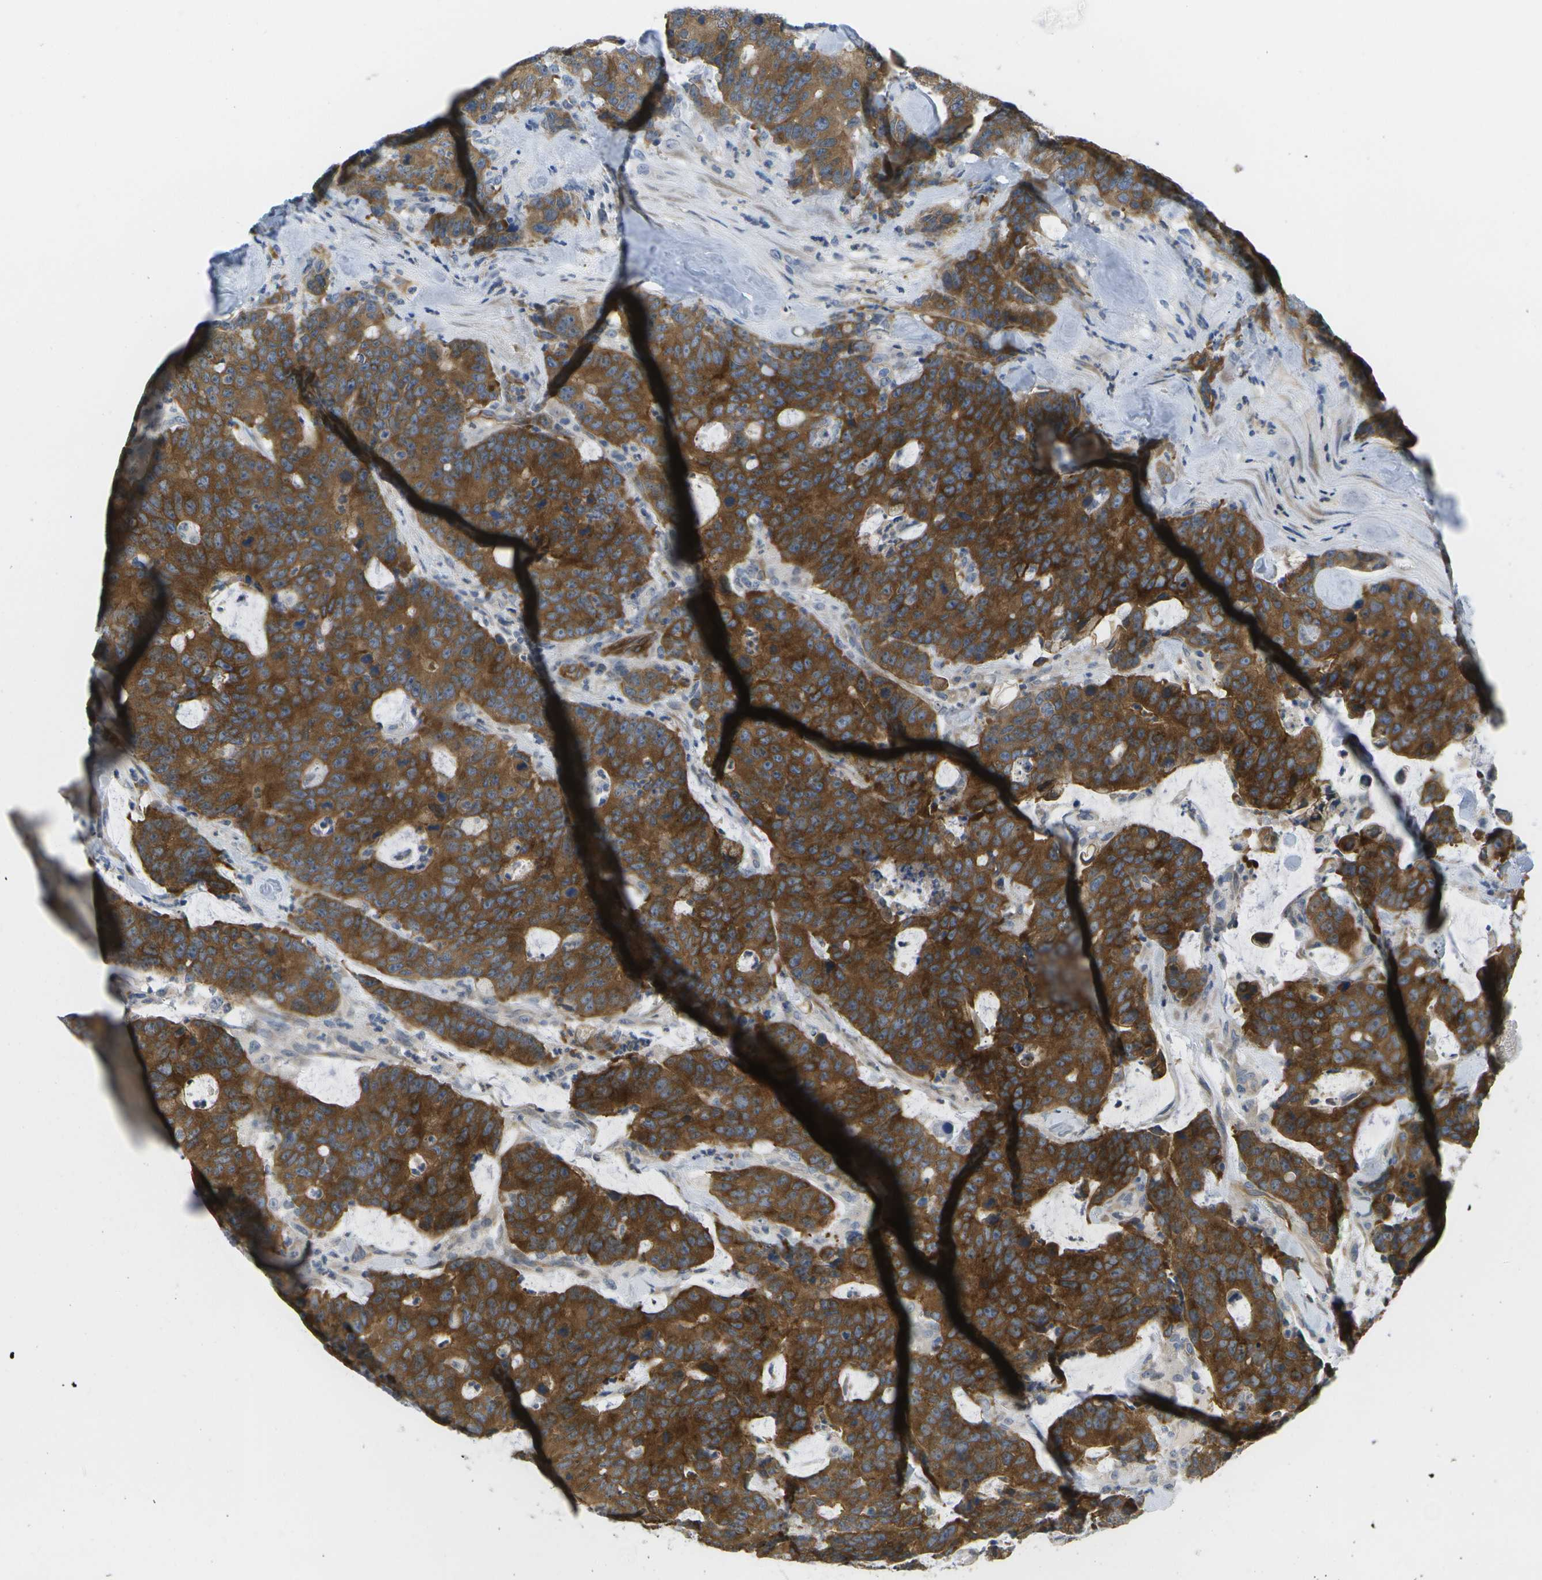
{"staining": {"intensity": "strong", "quantity": ">75%", "location": "cytoplasmic/membranous"}, "tissue": "colorectal cancer", "cell_type": "Tumor cells", "image_type": "cancer", "snomed": [{"axis": "morphology", "description": "Adenocarcinoma, NOS"}, {"axis": "topography", "description": "Colon"}], "caption": "Immunohistochemistry micrograph of colorectal adenocarcinoma stained for a protein (brown), which shows high levels of strong cytoplasmic/membranous expression in about >75% of tumor cells.", "gene": "MARCHF8", "patient": {"sex": "female", "age": 86}}